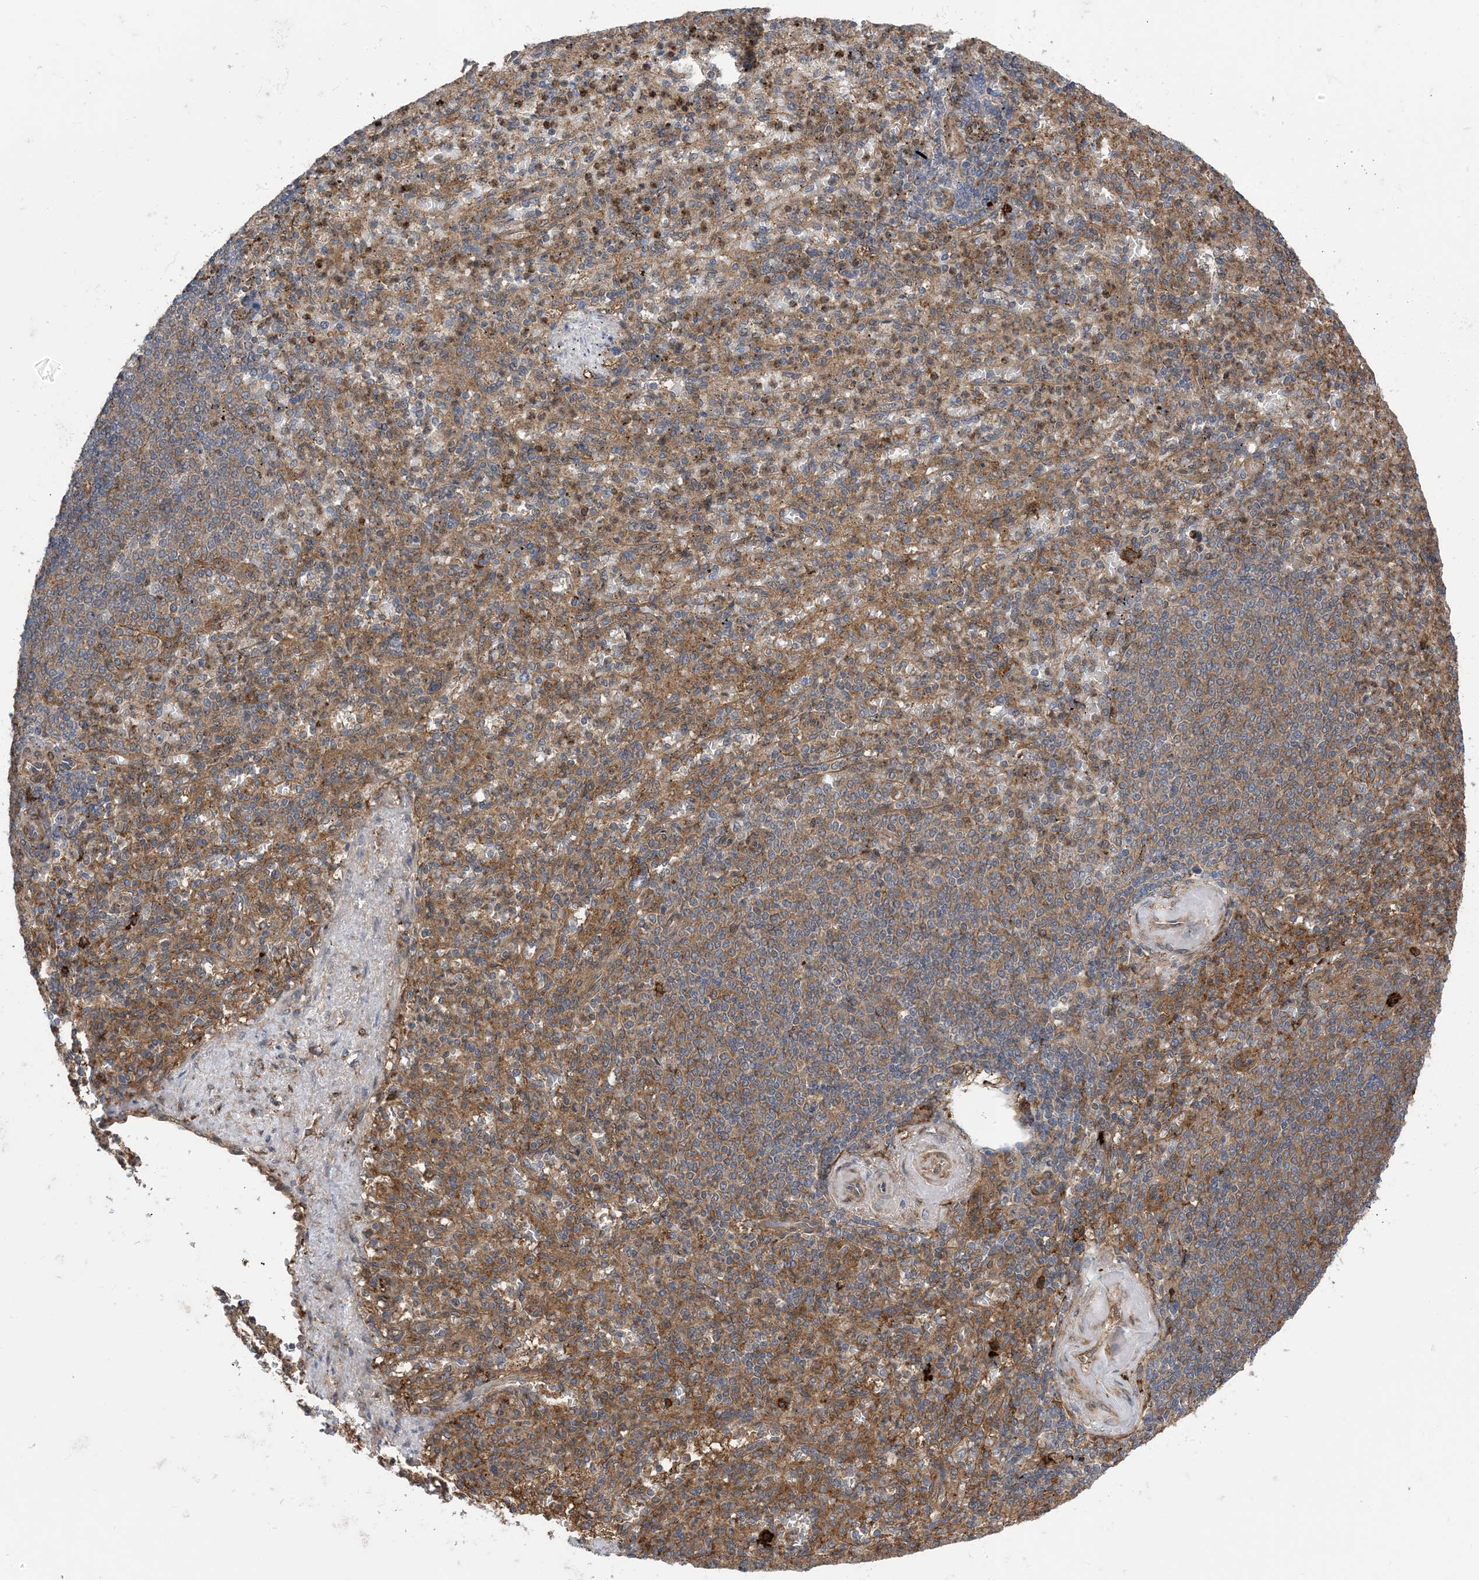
{"staining": {"intensity": "moderate", "quantity": "<25%", "location": "cytoplasmic/membranous"}, "tissue": "spleen", "cell_type": "Cells in red pulp", "image_type": "normal", "snomed": [{"axis": "morphology", "description": "Normal tissue, NOS"}, {"axis": "topography", "description": "Spleen"}], "caption": "Immunohistochemistry (IHC) of benign human spleen shows low levels of moderate cytoplasmic/membranous expression in approximately <25% of cells in red pulp.", "gene": "HS1BP3", "patient": {"sex": "female", "age": 74}}